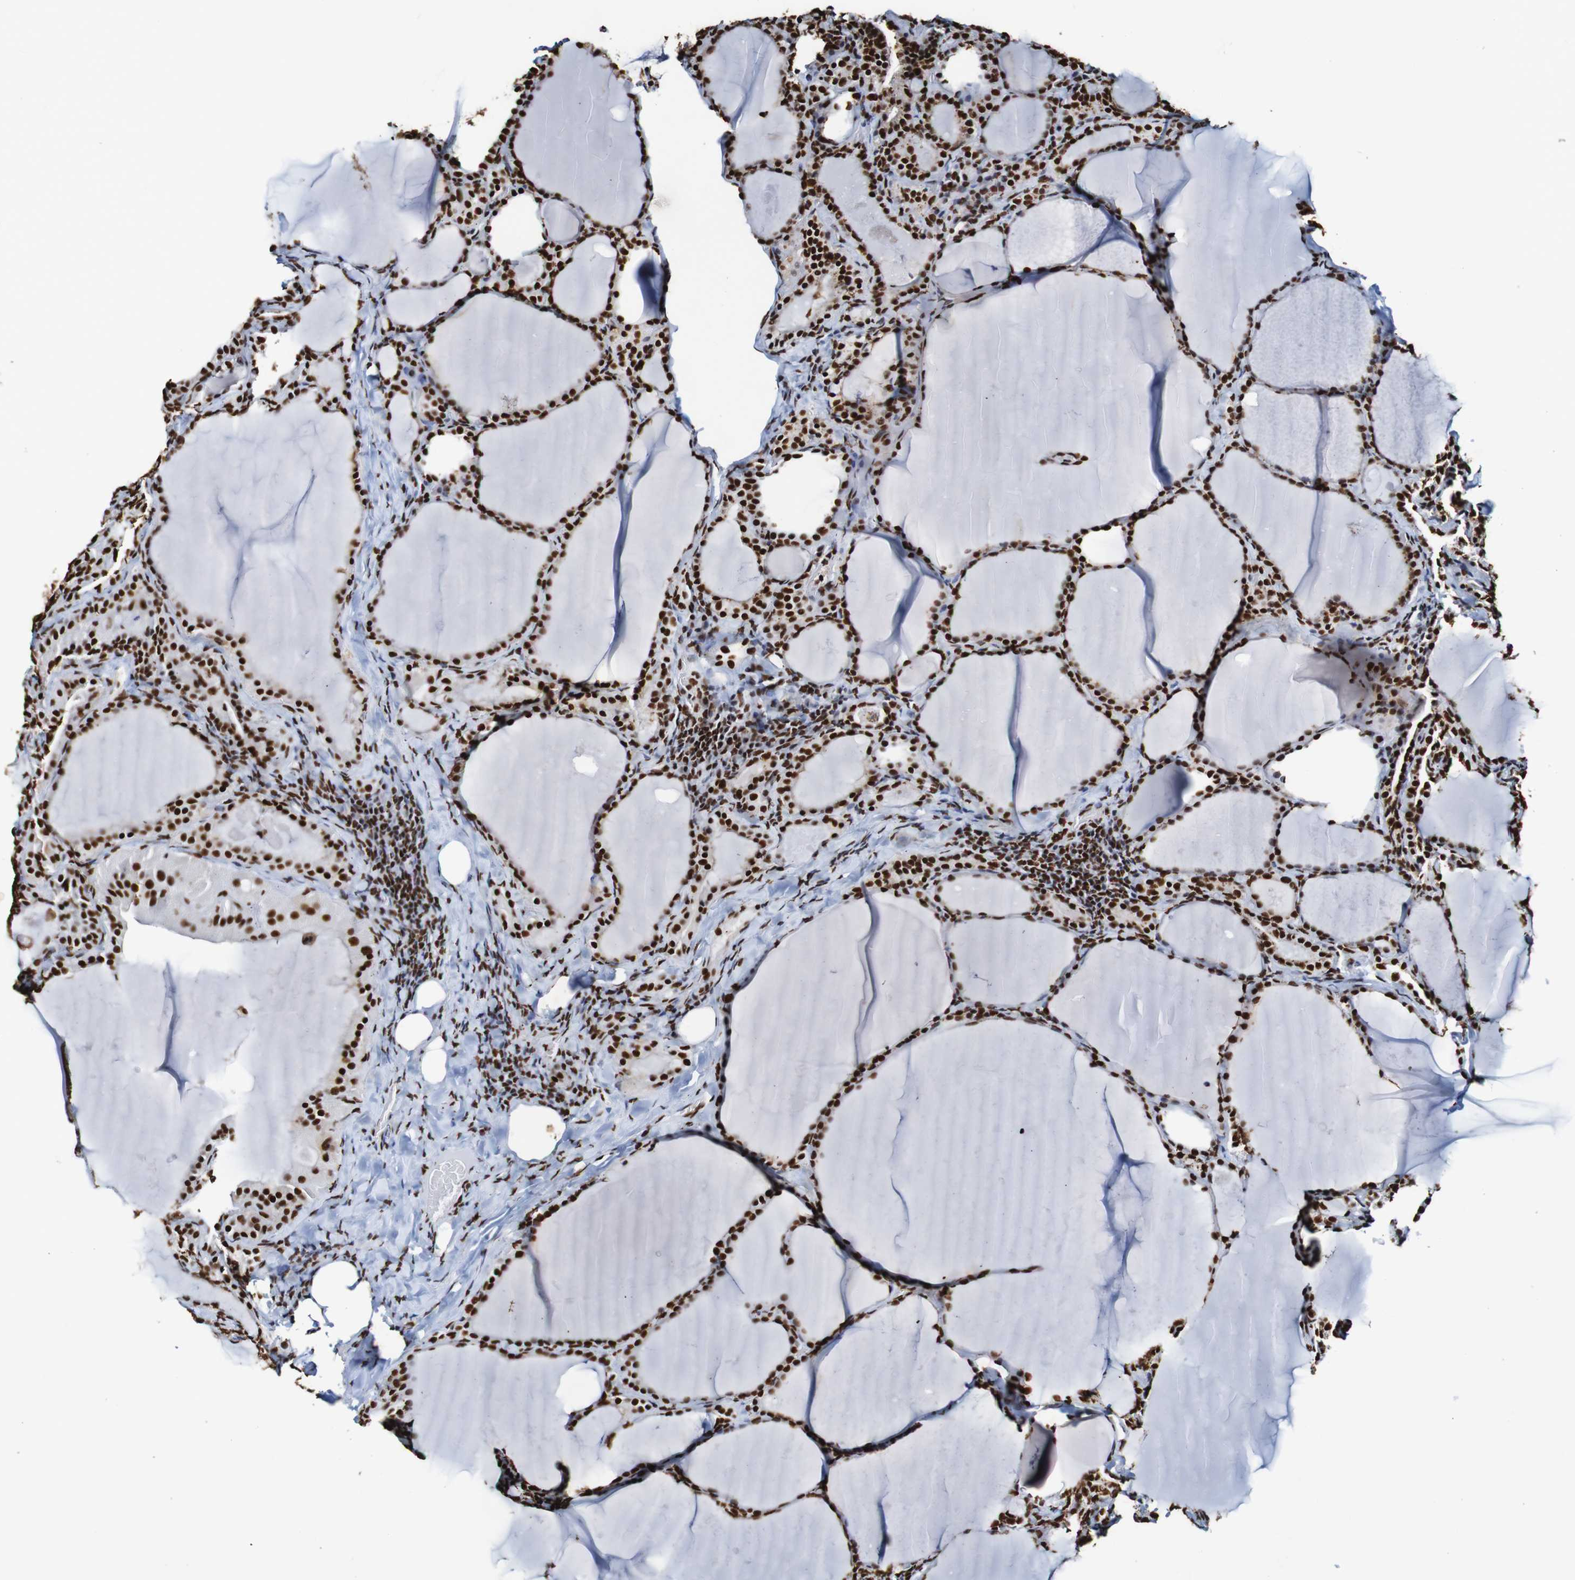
{"staining": {"intensity": "strong", "quantity": ">75%", "location": "nuclear"}, "tissue": "thyroid cancer", "cell_type": "Tumor cells", "image_type": "cancer", "snomed": [{"axis": "morphology", "description": "Papillary adenocarcinoma, NOS"}, {"axis": "topography", "description": "Thyroid gland"}], "caption": "DAB (3,3'-diaminobenzidine) immunohistochemical staining of papillary adenocarcinoma (thyroid) demonstrates strong nuclear protein staining in about >75% of tumor cells.", "gene": "SRSF3", "patient": {"sex": "female", "age": 42}}